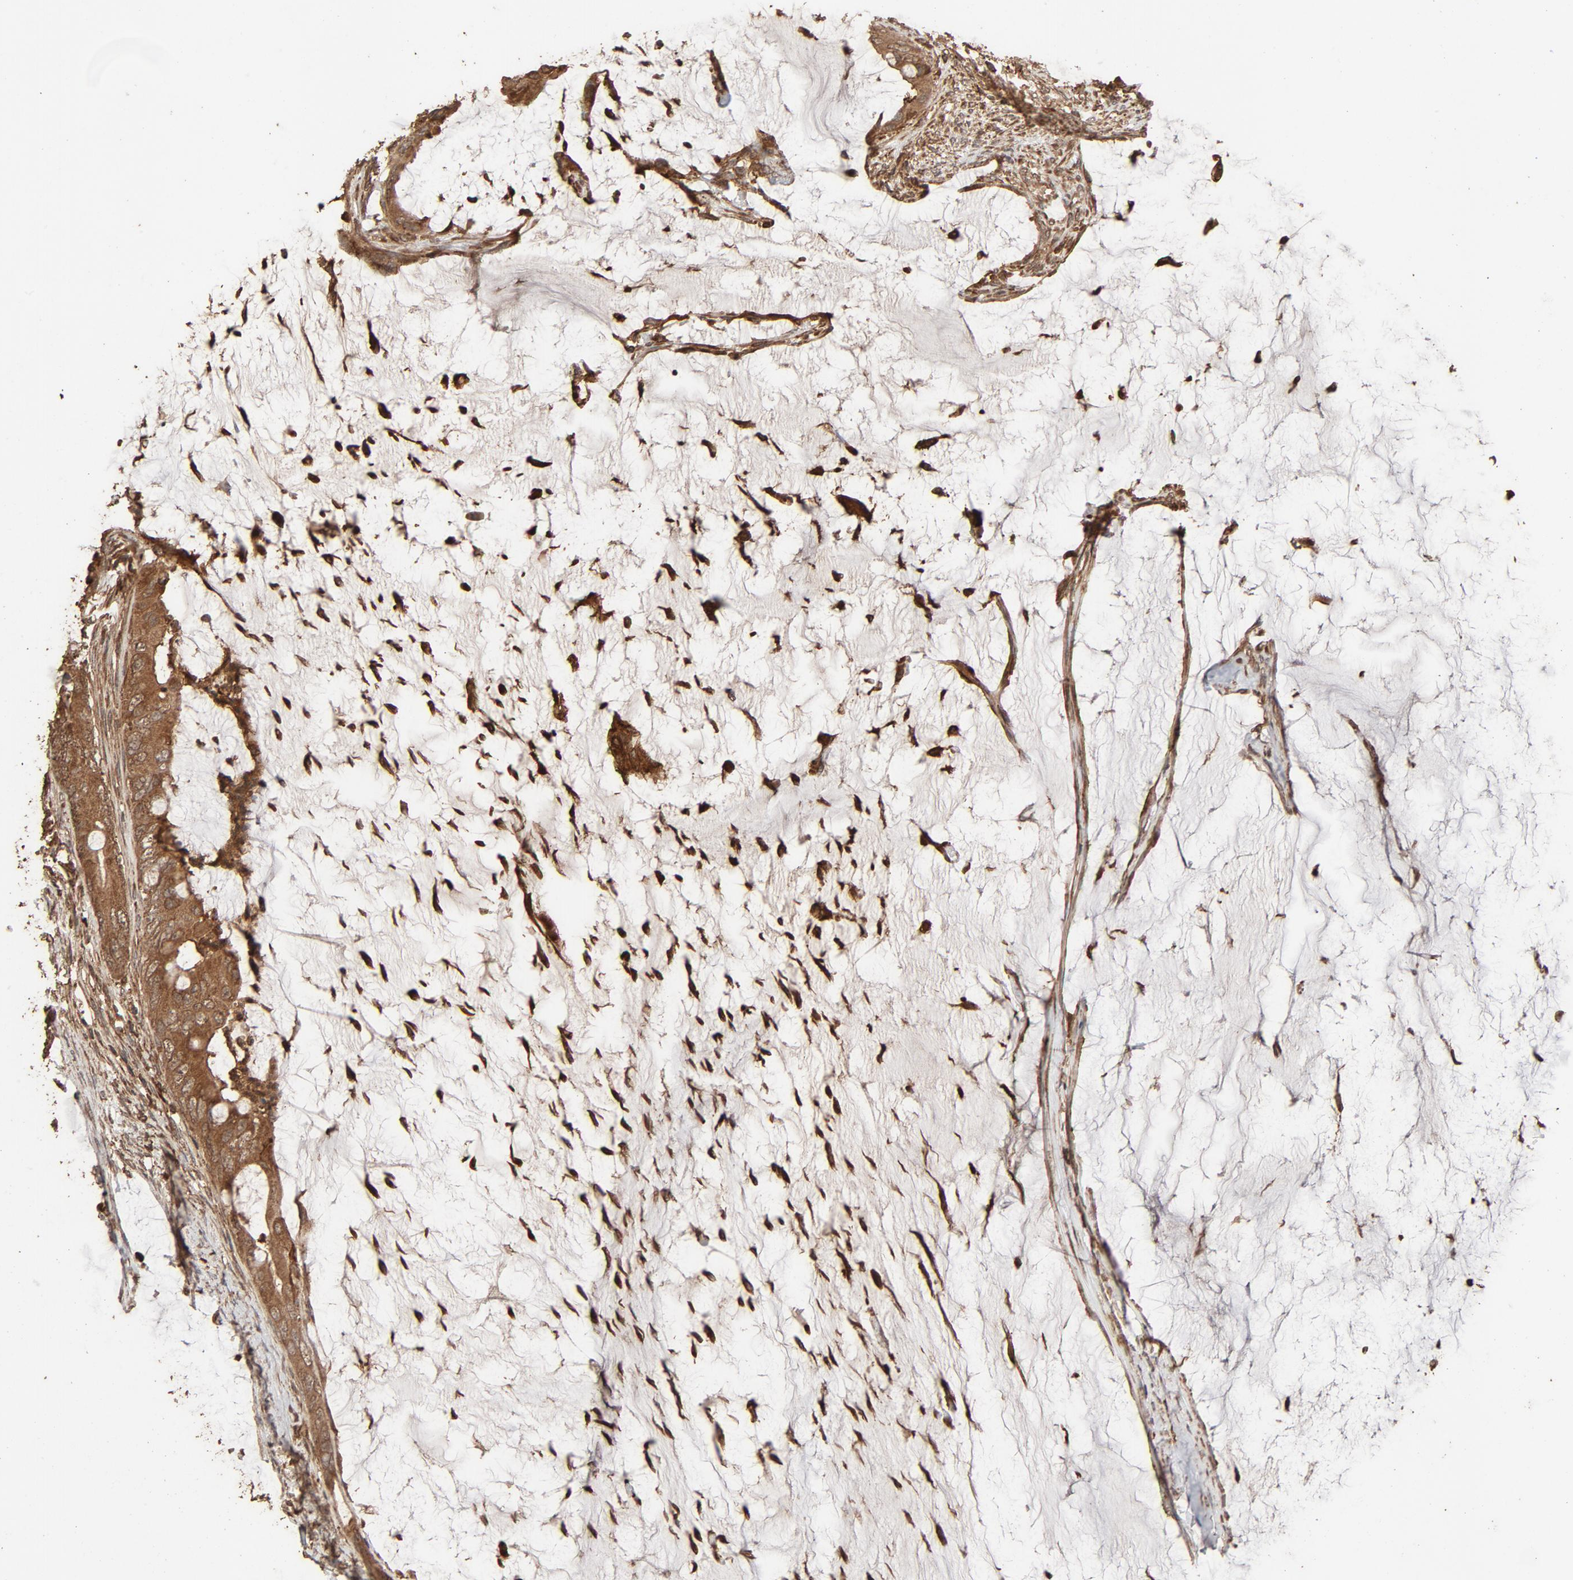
{"staining": {"intensity": "moderate", "quantity": ">75%", "location": "cytoplasmic/membranous"}, "tissue": "colorectal cancer", "cell_type": "Tumor cells", "image_type": "cancer", "snomed": [{"axis": "morphology", "description": "Normal tissue, NOS"}, {"axis": "morphology", "description": "Adenocarcinoma, NOS"}, {"axis": "topography", "description": "Rectum"}, {"axis": "topography", "description": "Peripheral nerve tissue"}], "caption": "Colorectal cancer stained with a brown dye demonstrates moderate cytoplasmic/membranous positive expression in about >75% of tumor cells.", "gene": "RPS6KA6", "patient": {"sex": "female", "age": 77}}